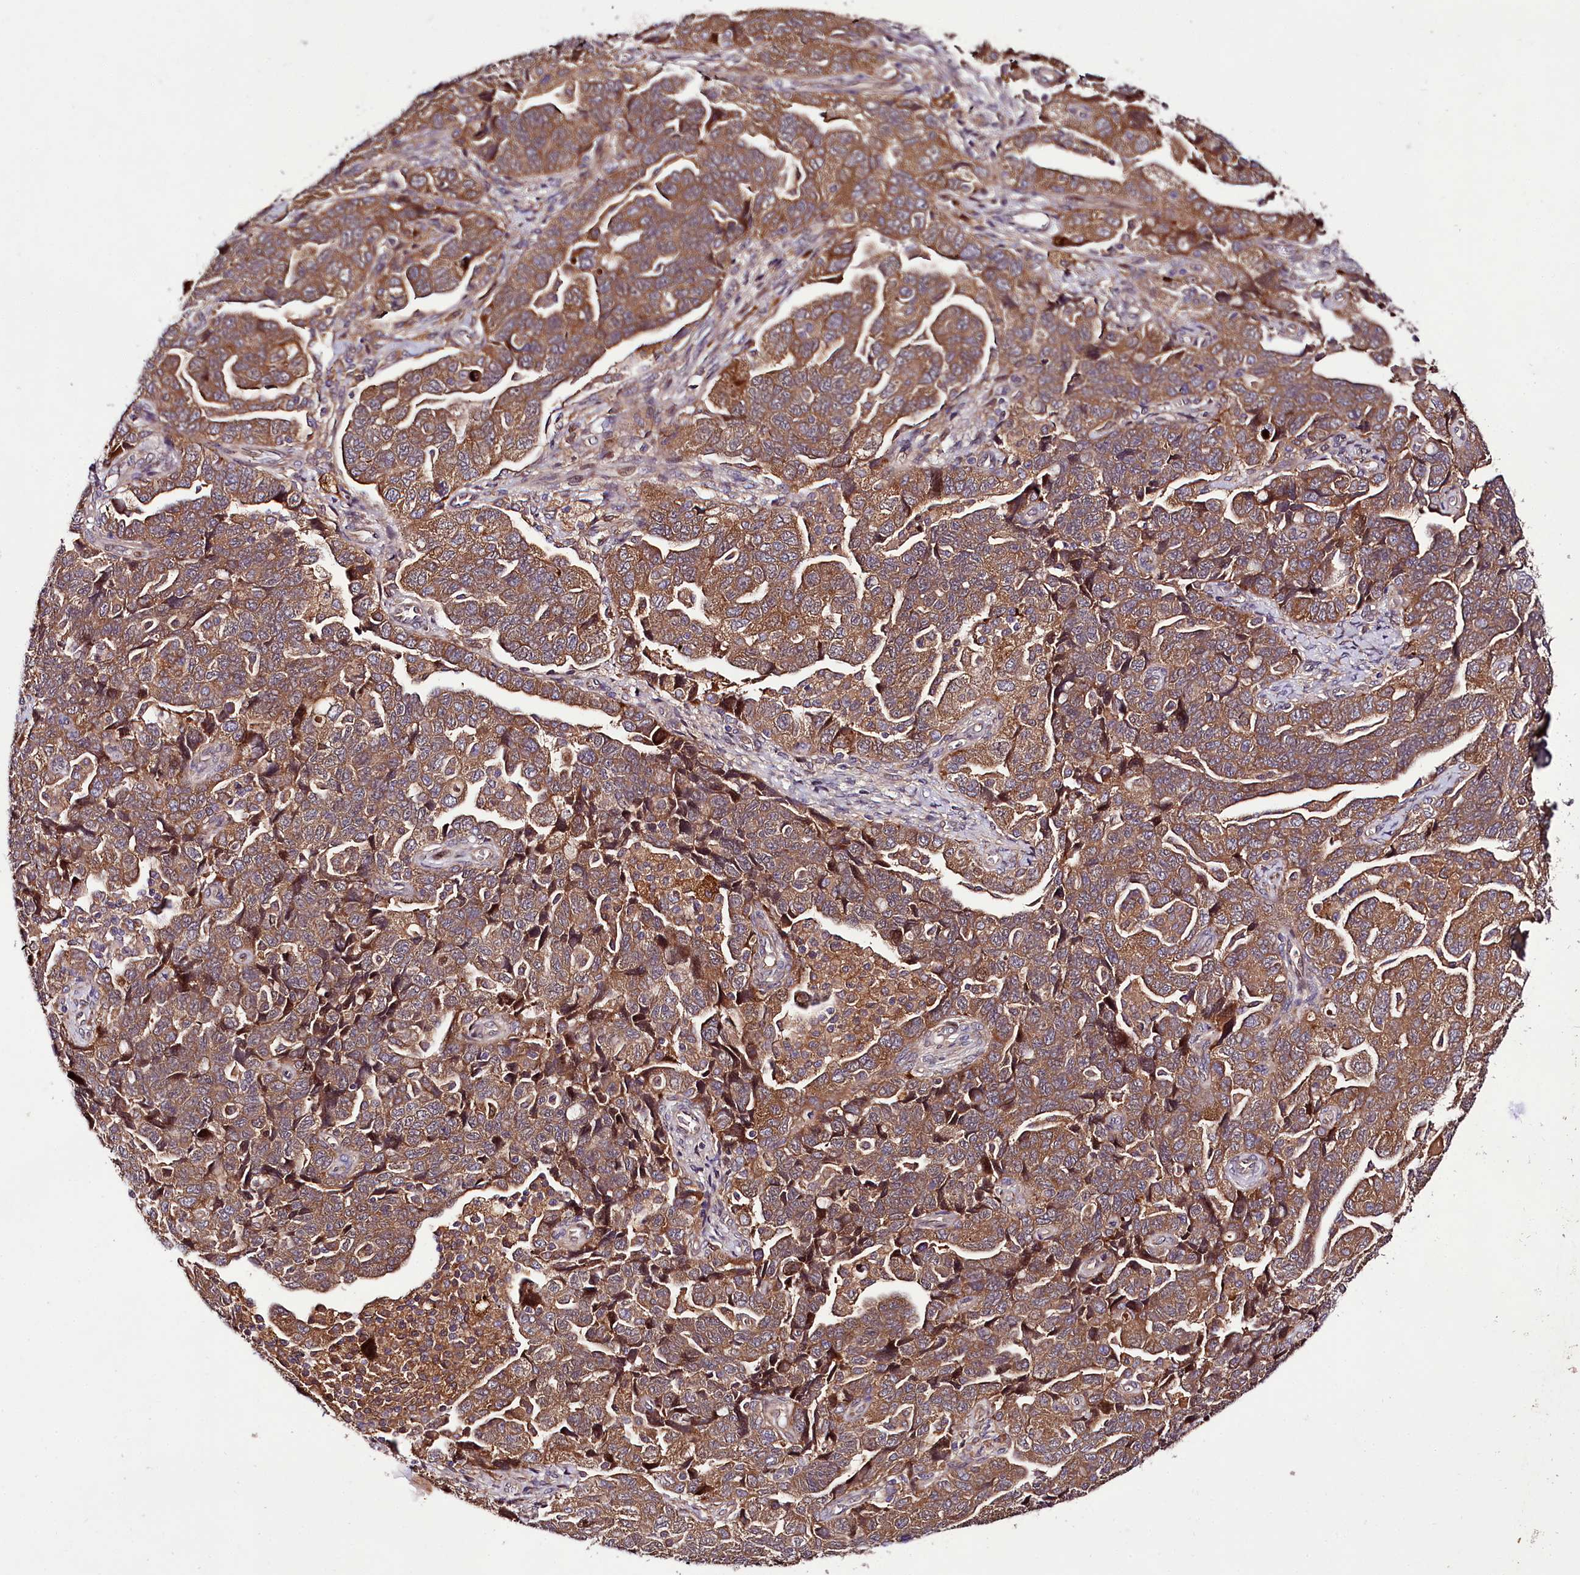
{"staining": {"intensity": "moderate", "quantity": ">75%", "location": "cytoplasmic/membranous"}, "tissue": "ovarian cancer", "cell_type": "Tumor cells", "image_type": "cancer", "snomed": [{"axis": "morphology", "description": "Carcinoma, NOS"}, {"axis": "morphology", "description": "Cystadenocarcinoma, serous, NOS"}, {"axis": "topography", "description": "Ovary"}], "caption": "Serous cystadenocarcinoma (ovarian) was stained to show a protein in brown. There is medium levels of moderate cytoplasmic/membranous staining in approximately >75% of tumor cells.", "gene": "NAA25", "patient": {"sex": "female", "age": 69}}